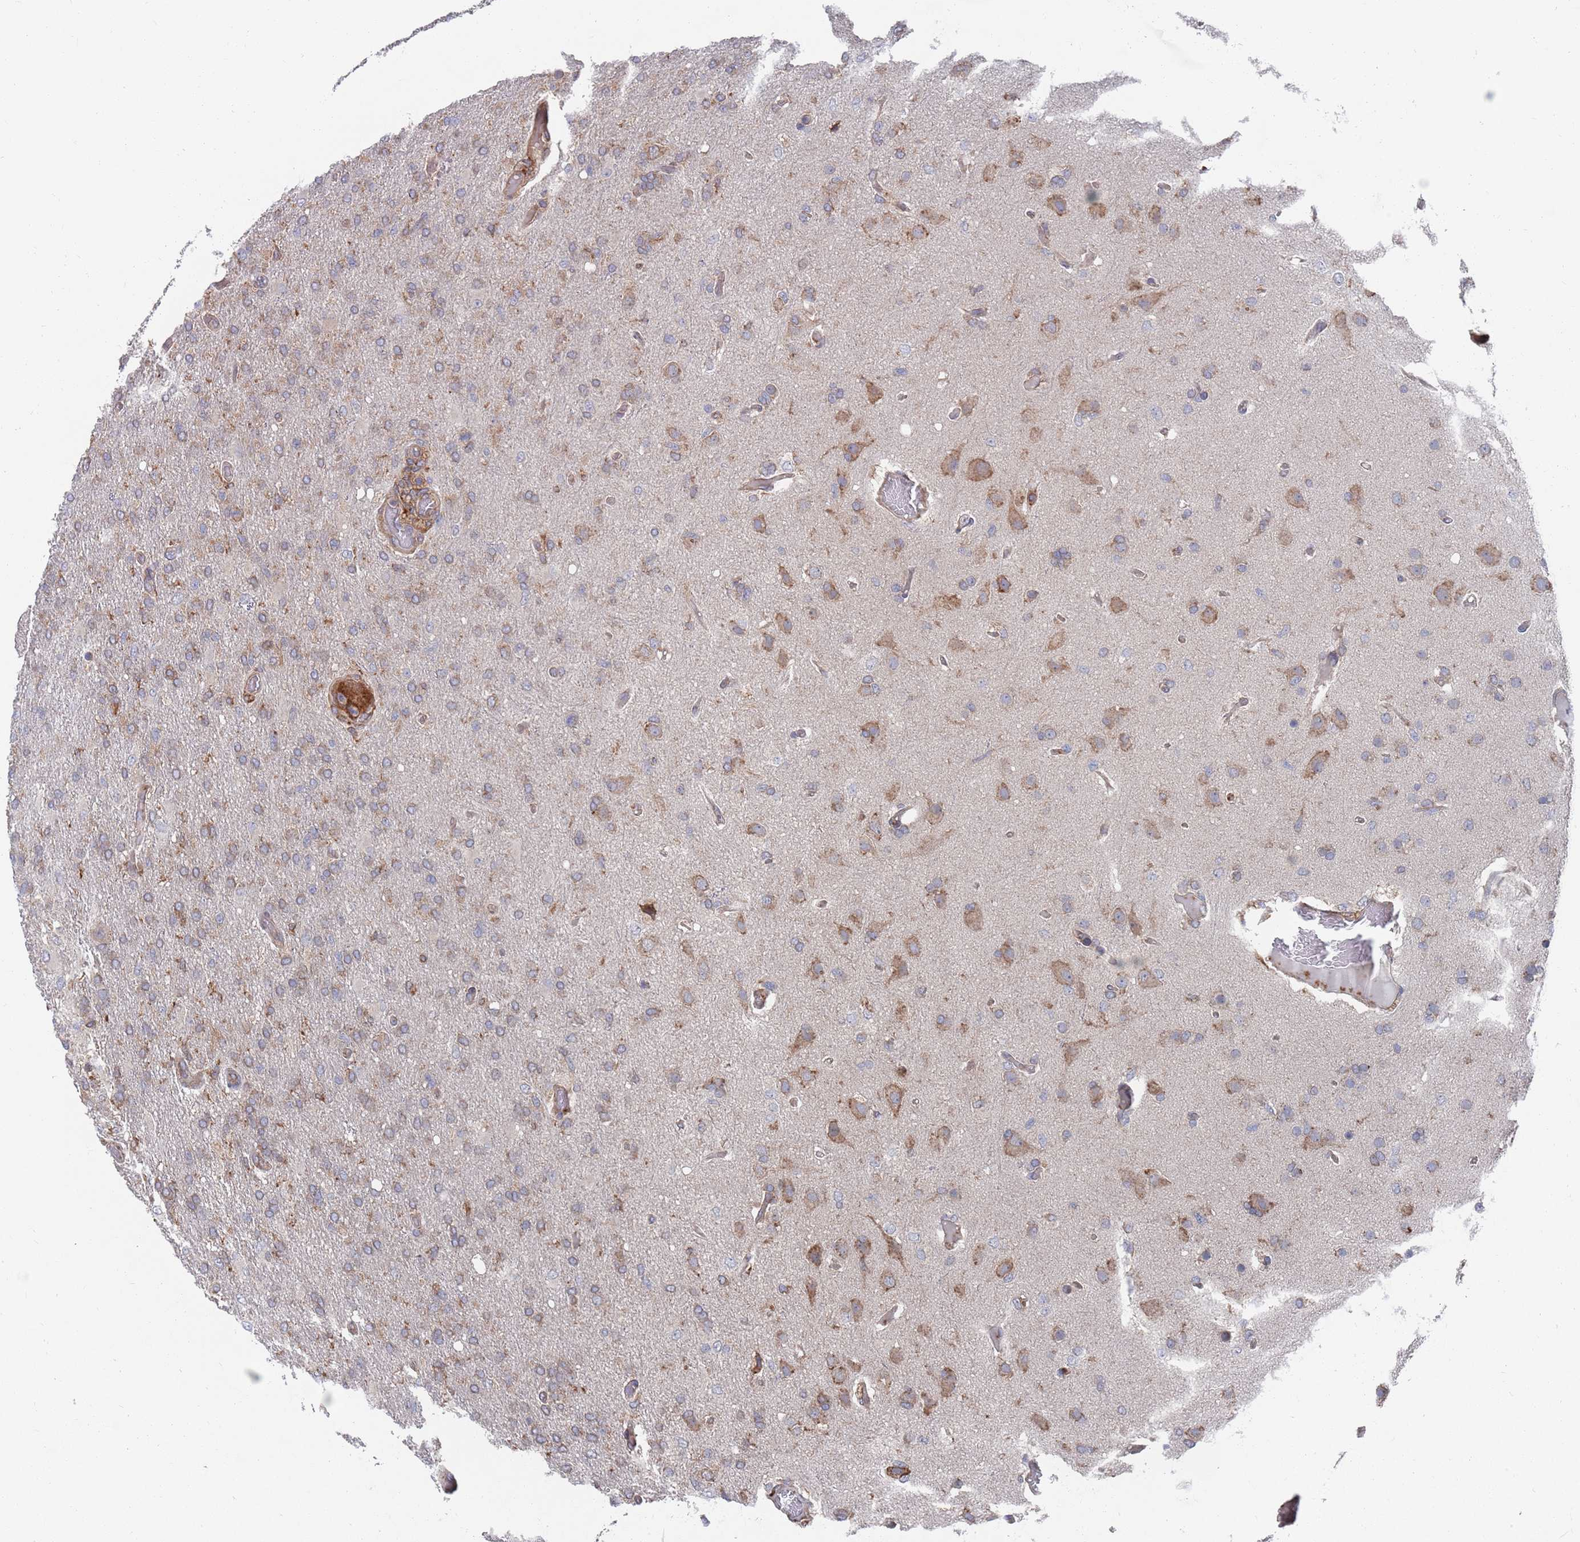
{"staining": {"intensity": "moderate", "quantity": "25%-75%", "location": "cytoplasmic/membranous"}, "tissue": "glioma", "cell_type": "Tumor cells", "image_type": "cancer", "snomed": [{"axis": "morphology", "description": "Glioma, malignant, High grade"}, {"axis": "topography", "description": "Brain"}], "caption": "Glioma stained with DAB (3,3'-diaminobenzidine) immunohistochemistry demonstrates medium levels of moderate cytoplasmic/membranous staining in about 25%-75% of tumor cells. The protein is shown in brown color, while the nuclei are stained blue.", "gene": "GID8", "patient": {"sex": "female", "age": 74}}